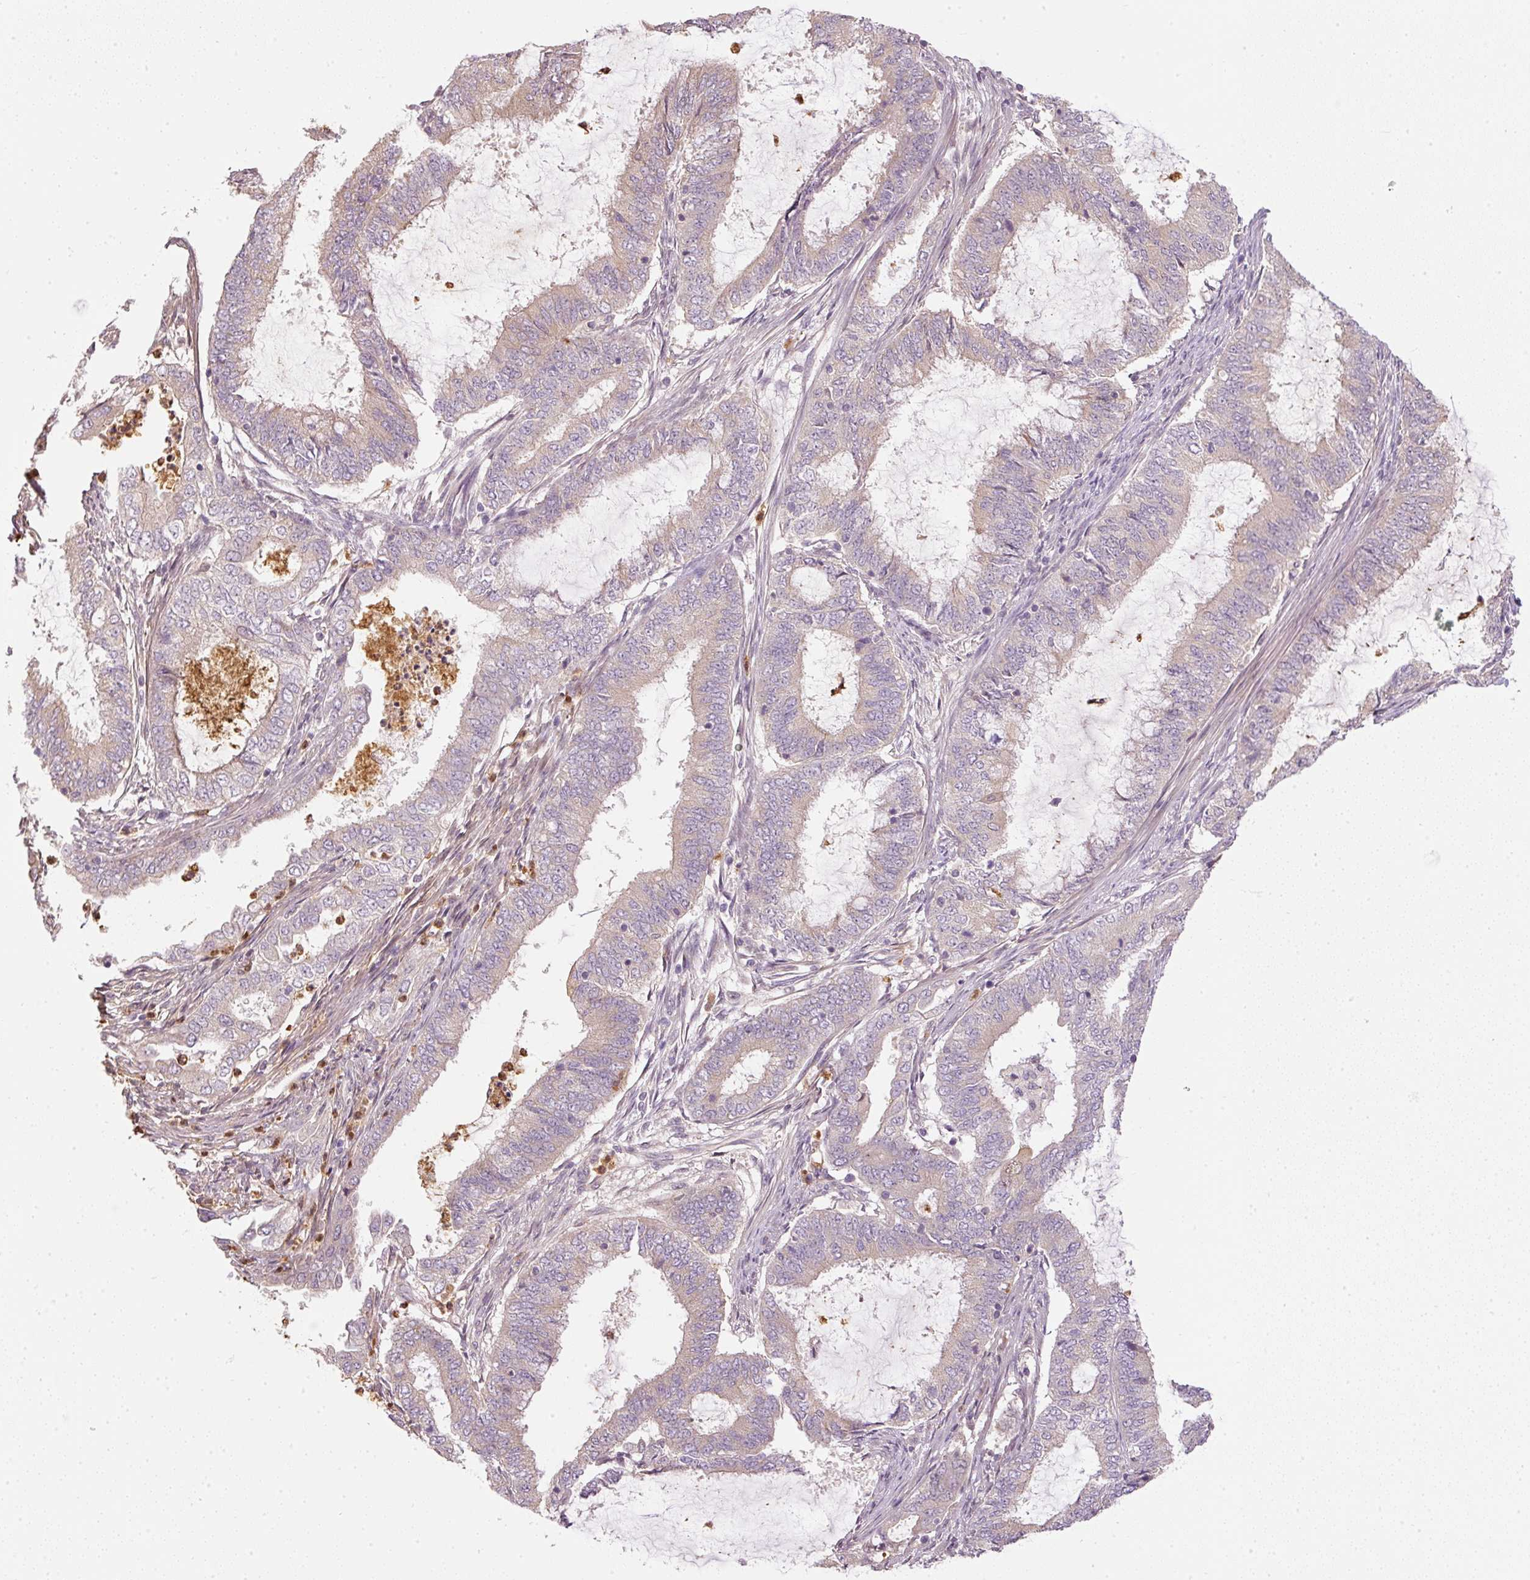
{"staining": {"intensity": "weak", "quantity": "25%-75%", "location": "cytoplasmic/membranous"}, "tissue": "endometrial cancer", "cell_type": "Tumor cells", "image_type": "cancer", "snomed": [{"axis": "morphology", "description": "Adenocarcinoma, NOS"}, {"axis": "topography", "description": "Endometrium"}], "caption": "Immunohistochemical staining of endometrial adenocarcinoma exhibits weak cytoplasmic/membranous protein staining in approximately 25%-75% of tumor cells. The protein is stained brown, and the nuclei are stained in blue (DAB IHC with brightfield microscopy, high magnification).", "gene": "CTTNBP2", "patient": {"sex": "female", "age": 51}}